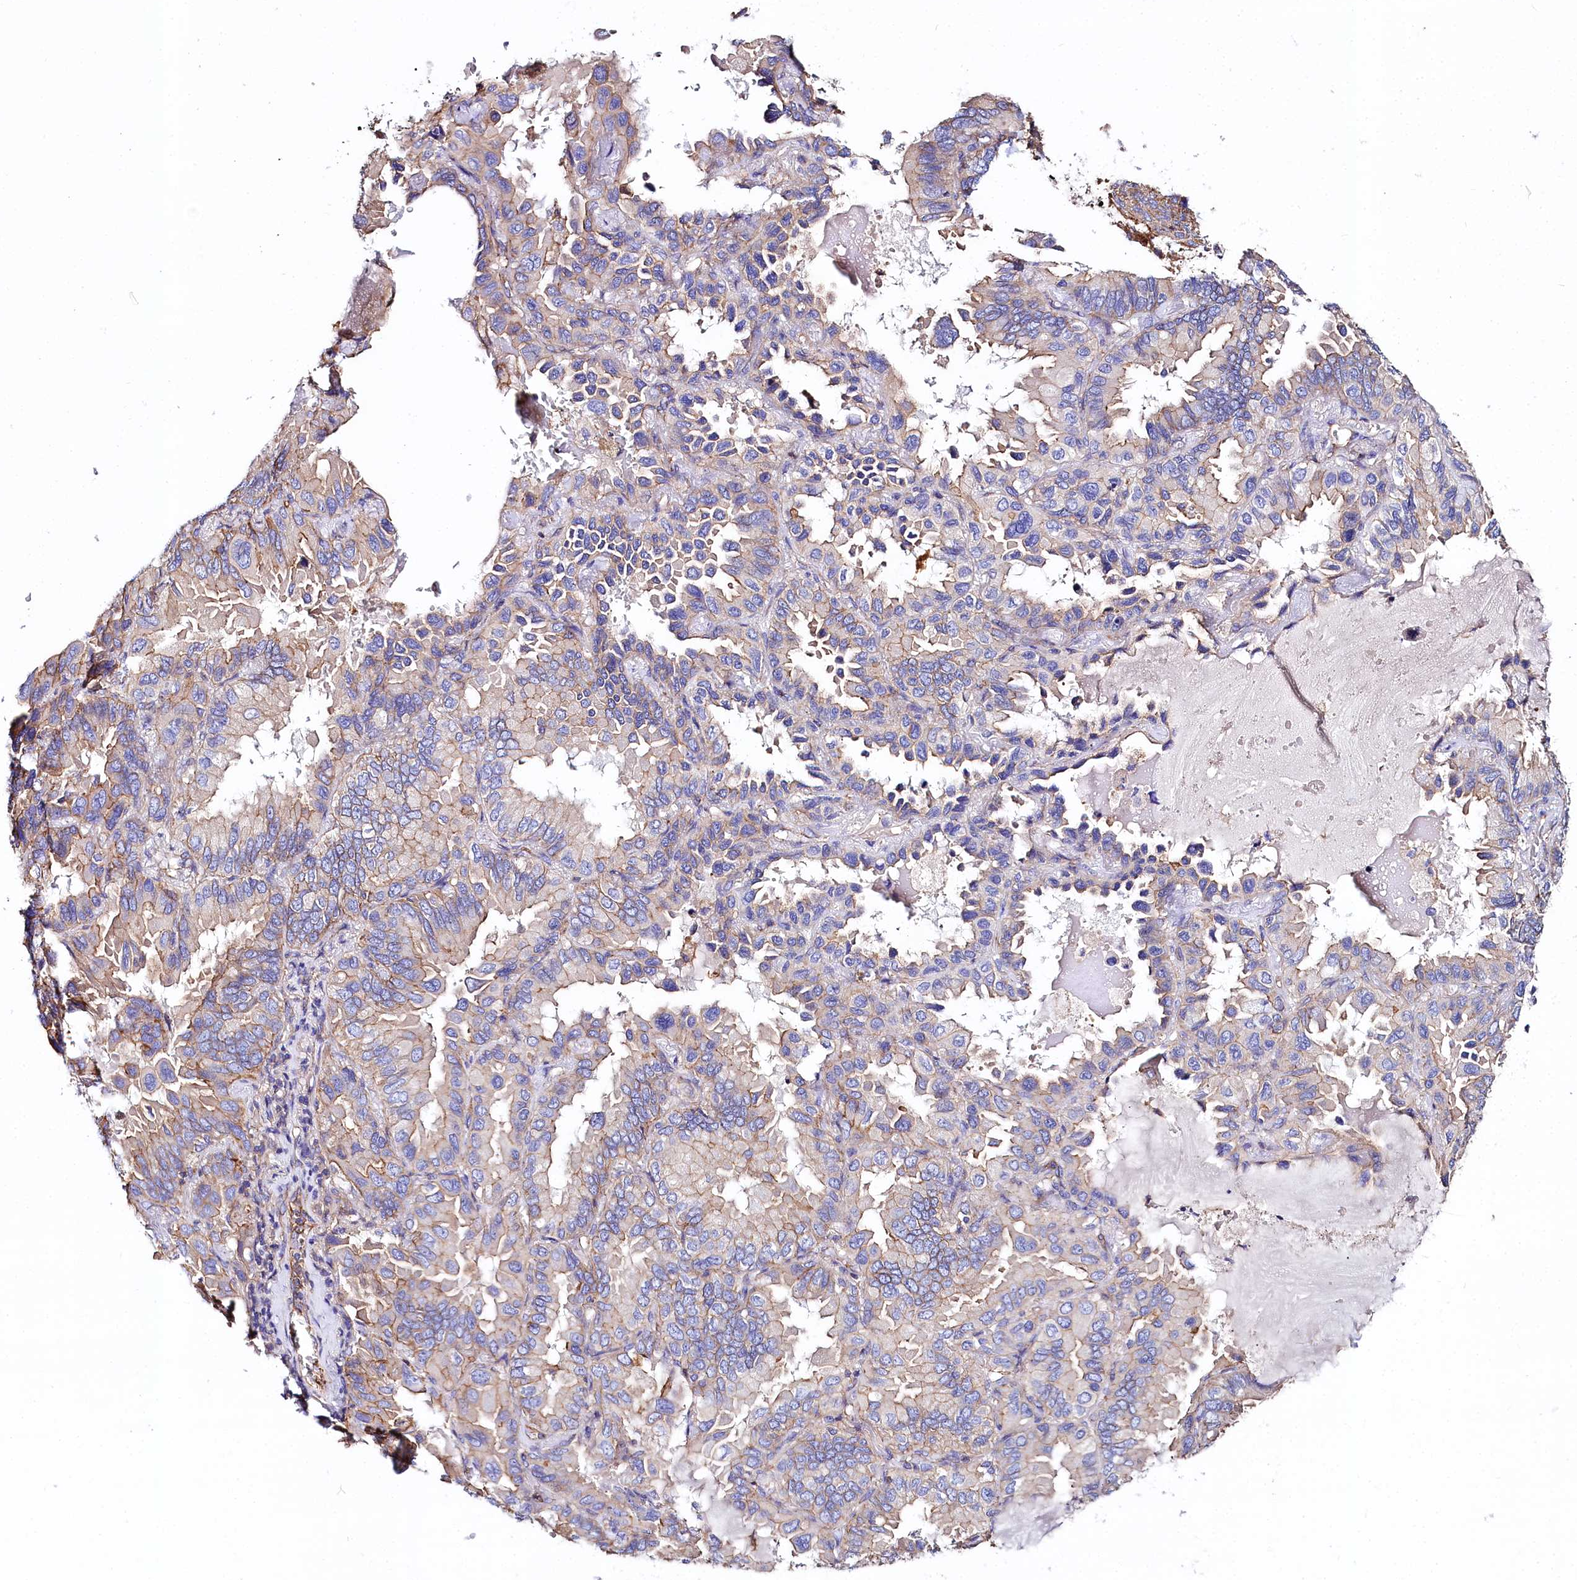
{"staining": {"intensity": "moderate", "quantity": "<25%", "location": "cytoplasmic/membranous"}, "tissue": "lung cancer", "cell_type": "Tumor cells", "image_type": "cancer", "snomed": [{"axis": "morphology", "description": "Adenocarcinoma, NOS"}, {"axis": "topography", "description": "Lung"}], "caption": "IHC of lung cancer displays low levels of moderate cytoplasmic/membranous expression in about <25% of tumor cells.", "gene": "FCHSD2", "patient": {"sex": "male", "age": 64}}